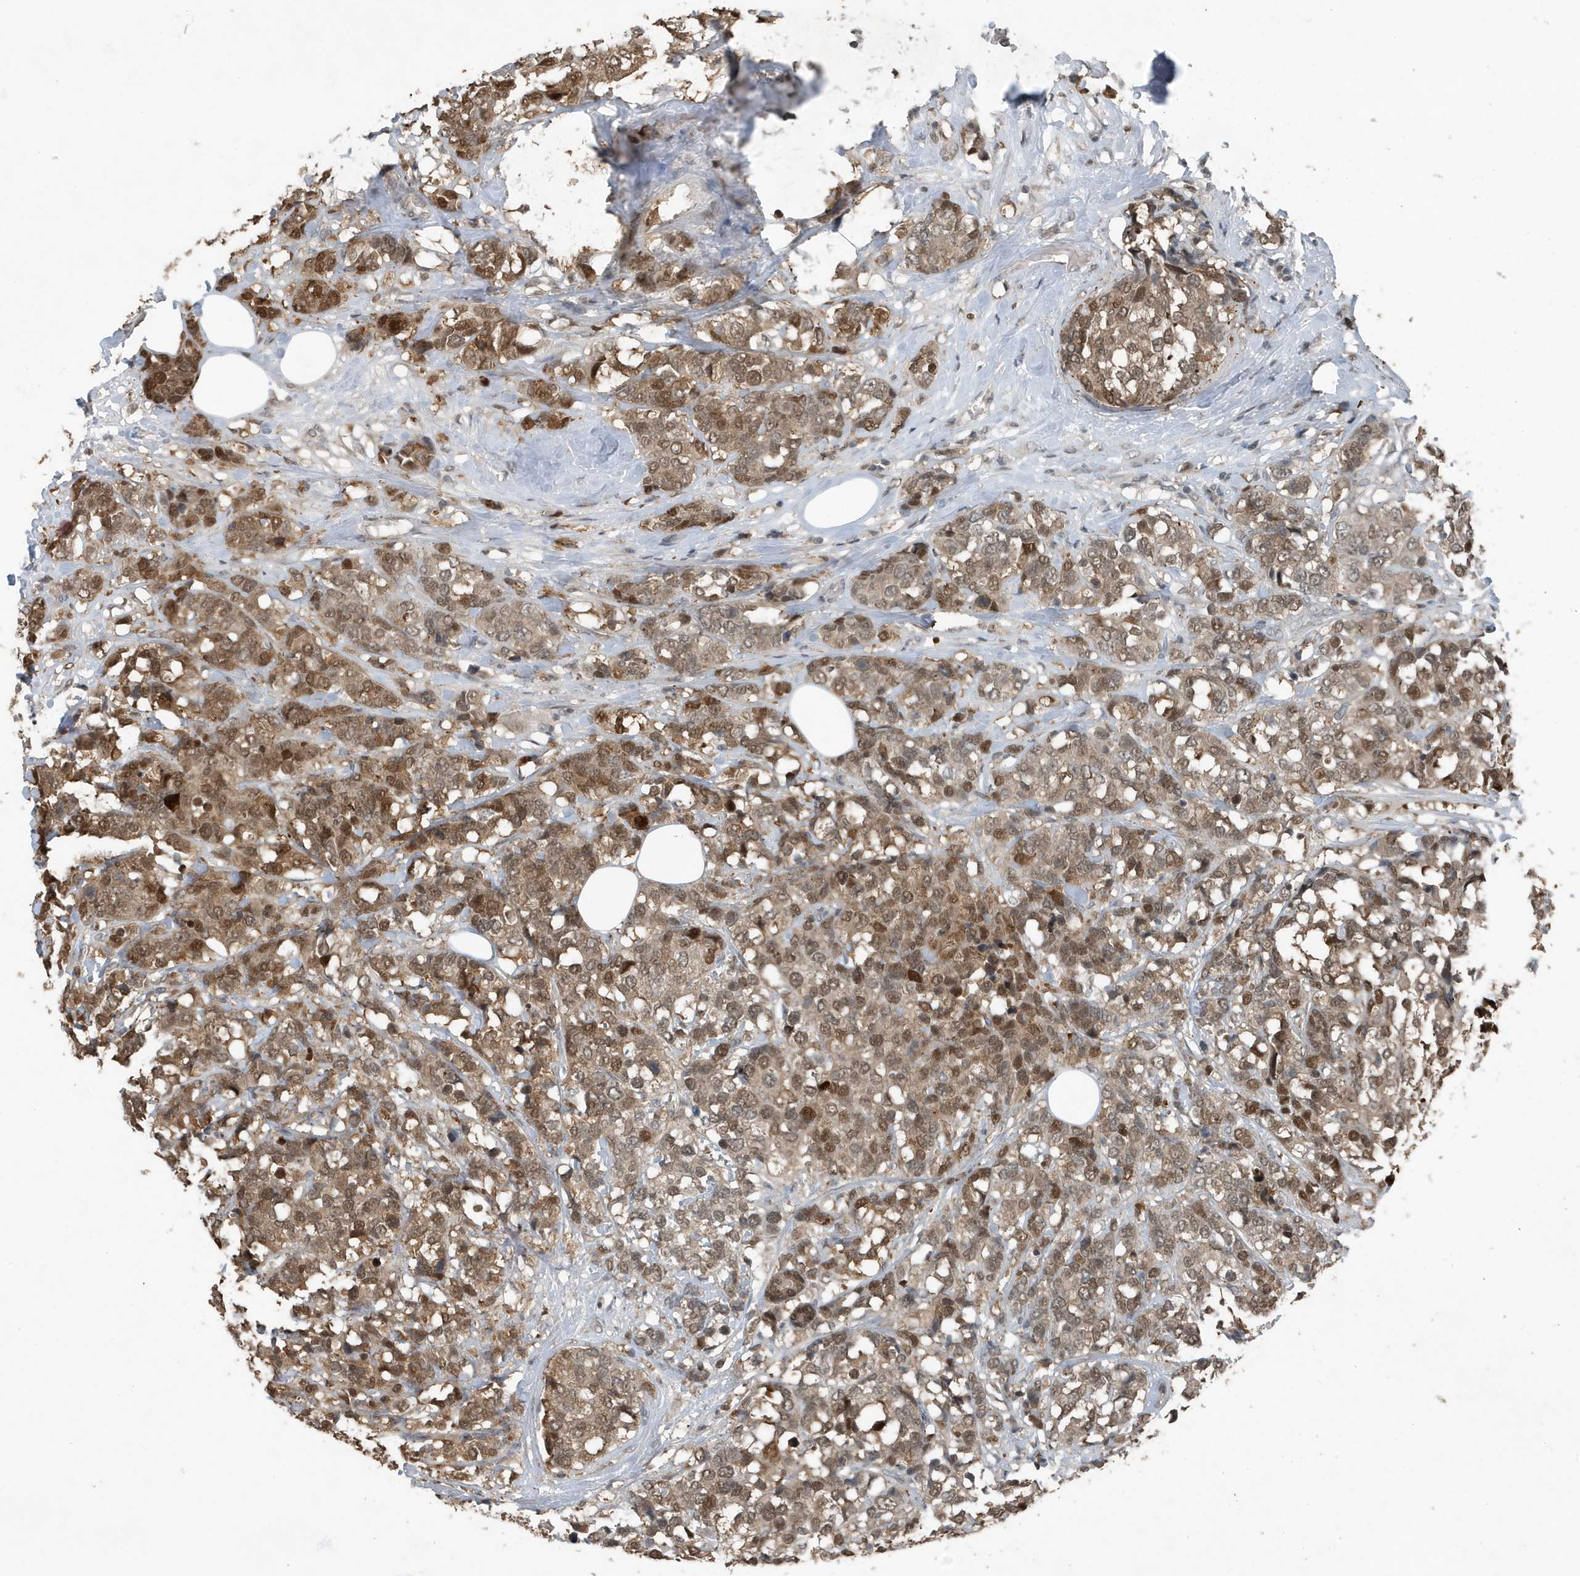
{"staining": {"intensity": "moderate", "quantity": ">75%", "location": "cytoplasmic/membranous,nuclear"}, "tissue": "breast cancer", "cell_type": "Tumor cells", "image_type": "cancer", "snomed": [{"axis": "morphology", "description": "Lobular carcinoma"}, {"axis": "topography", "description": "Breast"}], "caption": "Tumor cells reveal moderate cytoplasmic/membranous and nuclear staining in about >75% of cells in lobular carcinoma (breast). The protein is shown in brown color, while the nuclei are stained blue.", "gene": "HSPA1A", "patient": {"sex": "female", "age": 59}}